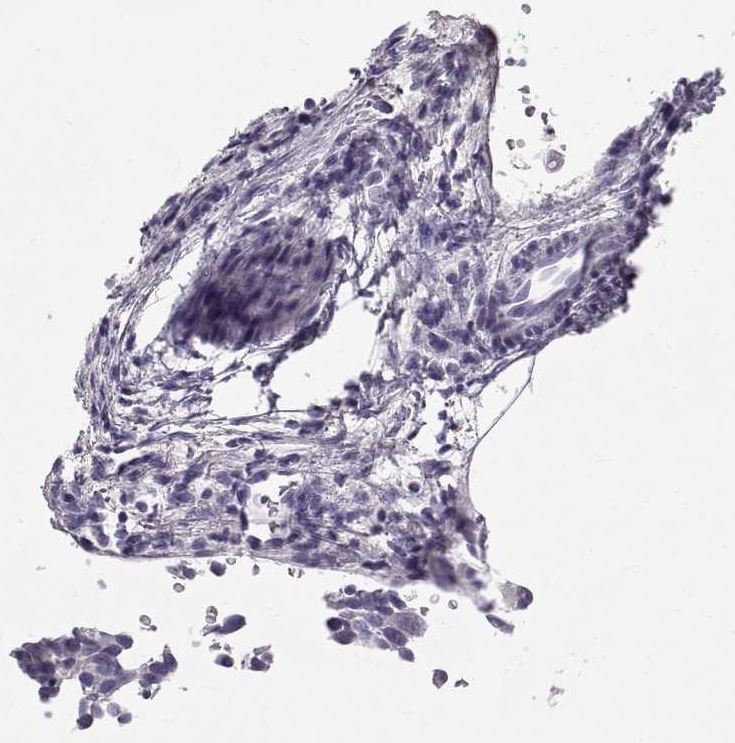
{"staining": {"intensity": "negative", "quantity": "none", "location": "none"}, "tissue": "lung cancer", "cell_type": "Tumor cells", "image_type": "cancer", "snomed": [{"axis": "morphology", "description": "Squamous cell carcinoma, NOS"}, {"axis": "topography", "description": "Lung"}], "caption": "Squamous cell carcinoma (lung) was stained to show a protein in brown. There is no significant positivity in tumor cells. (DAB immunohistochemistry with hematoxylin counter stain).", "gene": "WFDC8", "patient": {"sex": "male", "age": 57}}